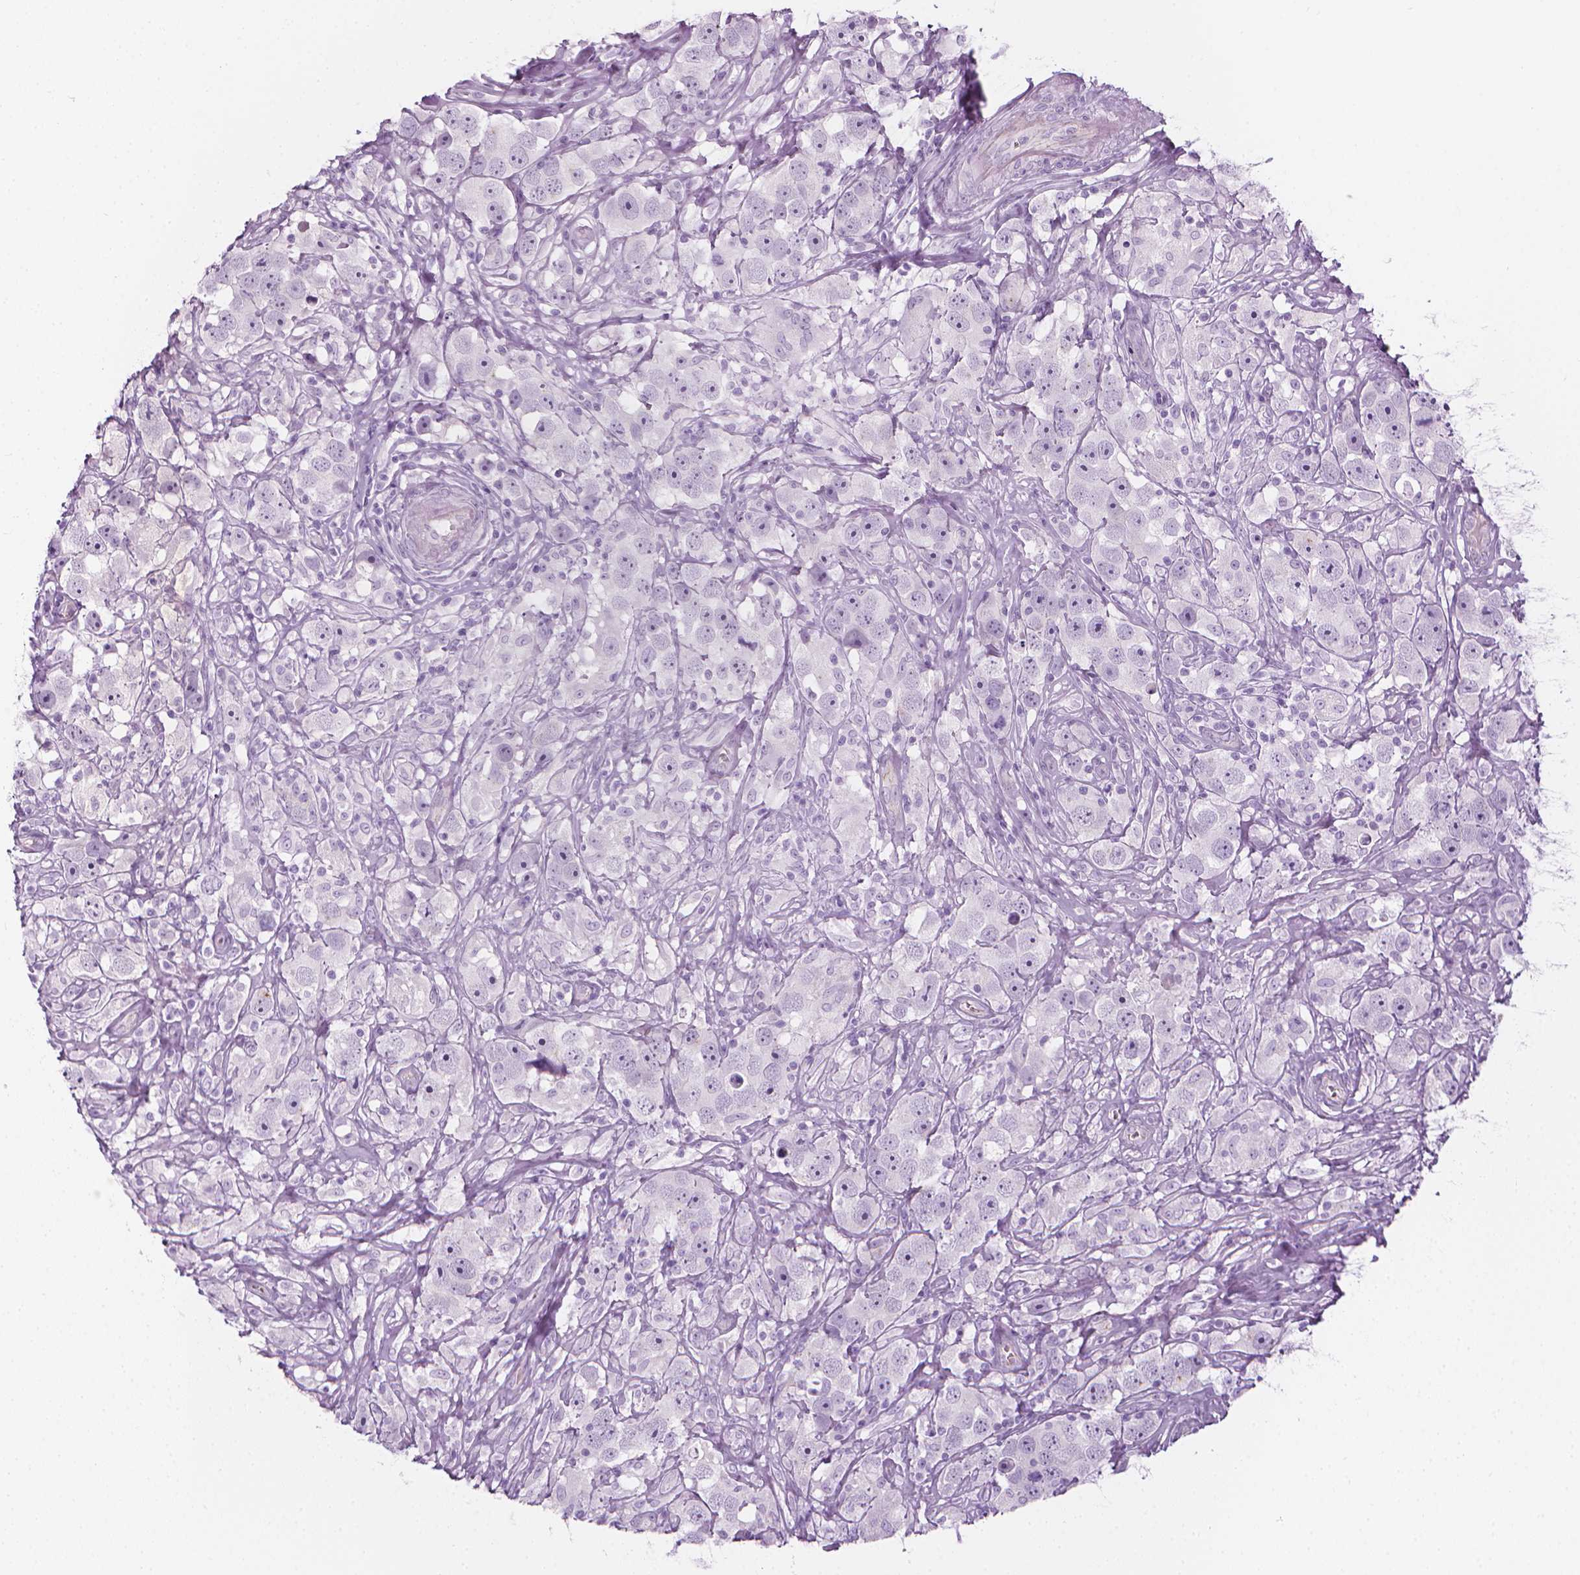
{"staining": {"intensity": "negative", "quantity": "none", "location": "none"}, "tissue": "testis cancer", "cell_type": "Tumor cells", "image_type": "cancer", "snomed": [{"axis": "morphology", "description": "Seminoma, NOS"}, {"axis": "topography", "description": "Testis"}], "caption": "Immunohistochemistry (IHC) of testis cancer displays no positivity in tumor cells.", "gene": "SCG3", "patient": {"sex": "male", "age": 49}}